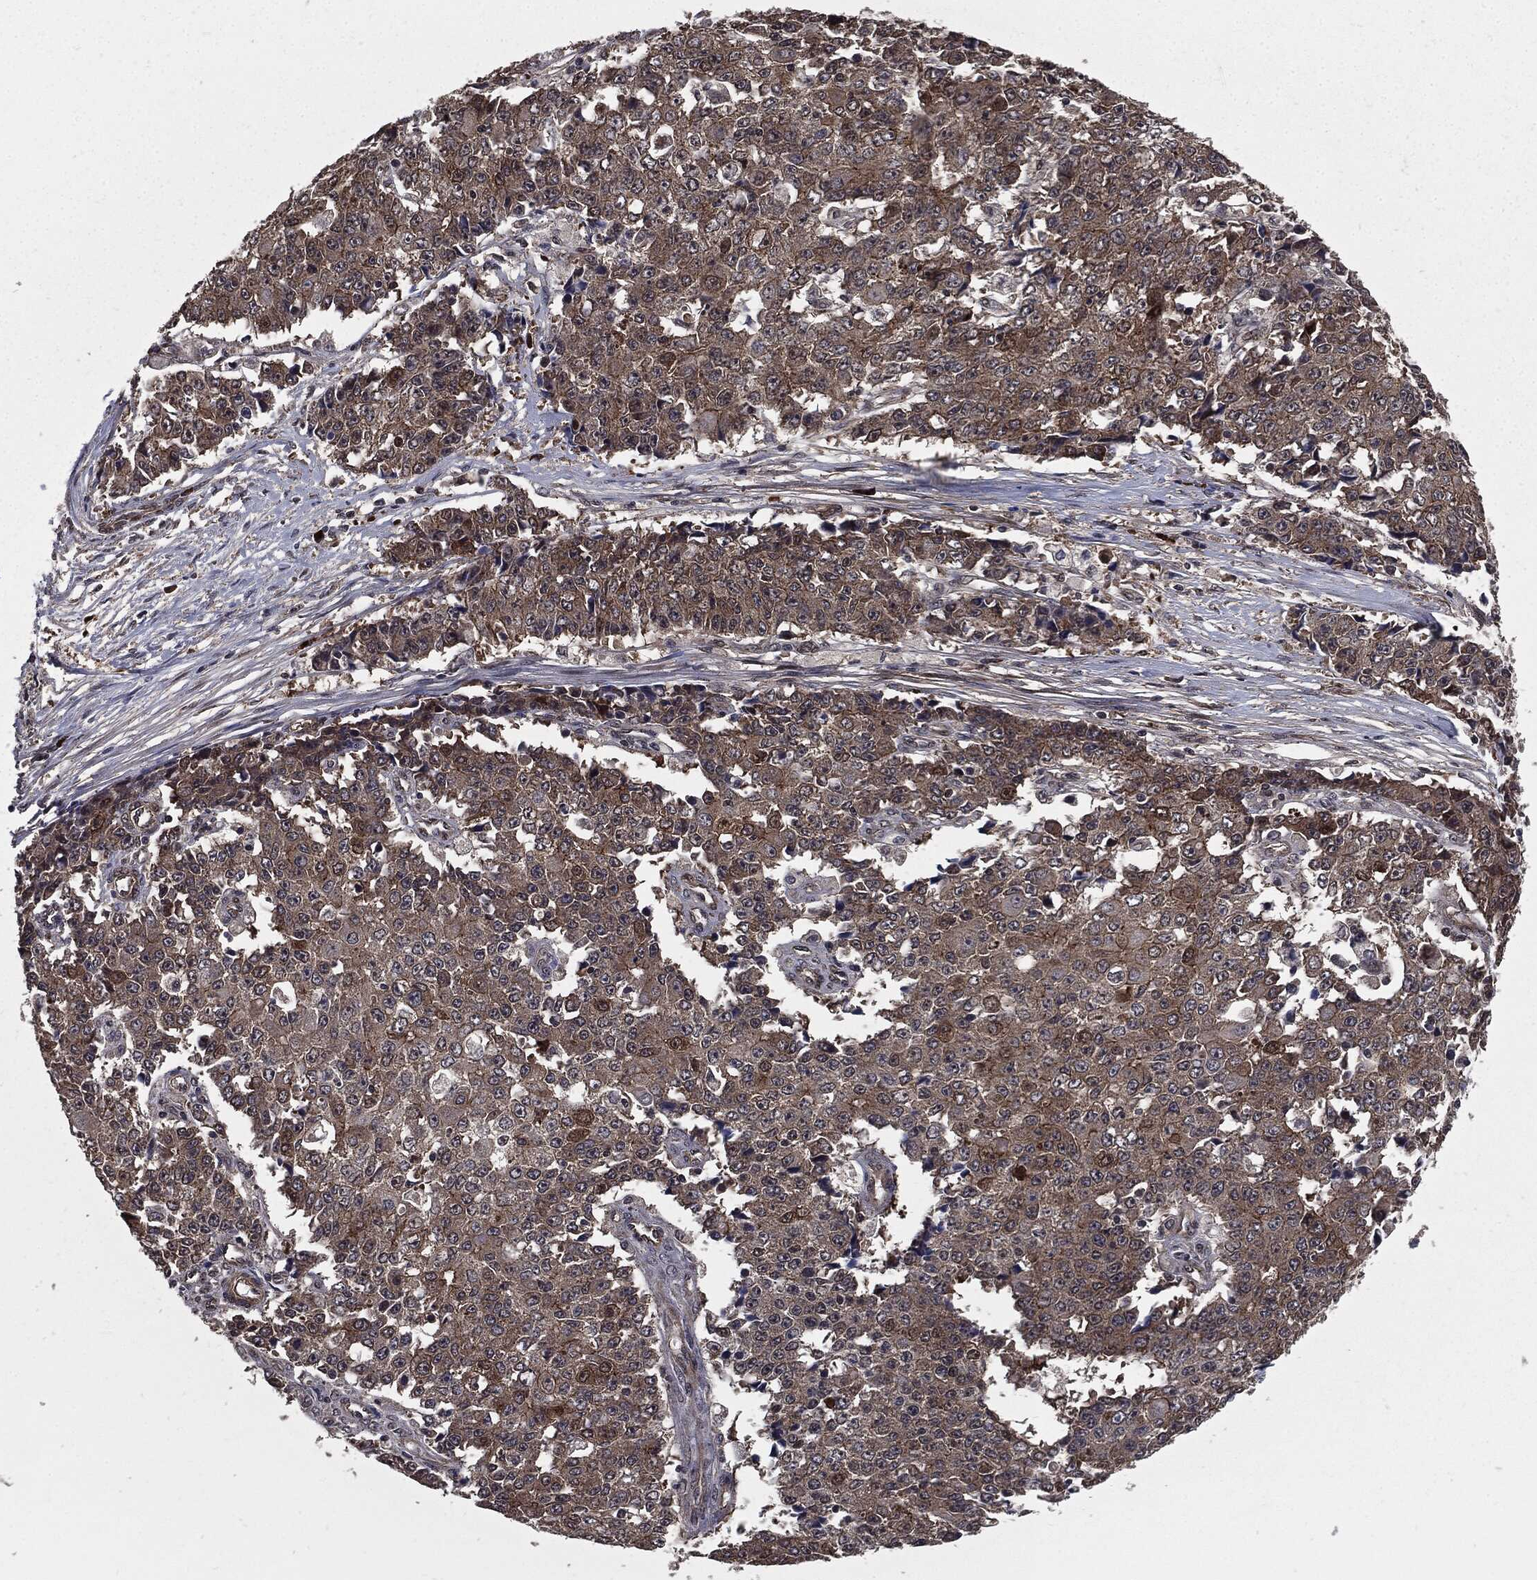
{"staining": {"intensity": "moderate", "quantity": "<25%", "location": "cytoplasmic/membranous"}, "tissue": "ovarian cancer", "cell_type": "Tumor cells", "image_type": "cancer", "snomed": [{"axis": "morphology", "description": "Carcinoma, endometroid"}, {"axis": "topography", "description": "Ovary"}], "caption": "Ovarian cancer was stained to show a protein in brown. There is low levels of moderate cytoplasmic/membranous expression in about <25% of tumor cells.", "gene": "PTPA", "patient": {"sex": "female", "age": 42}}